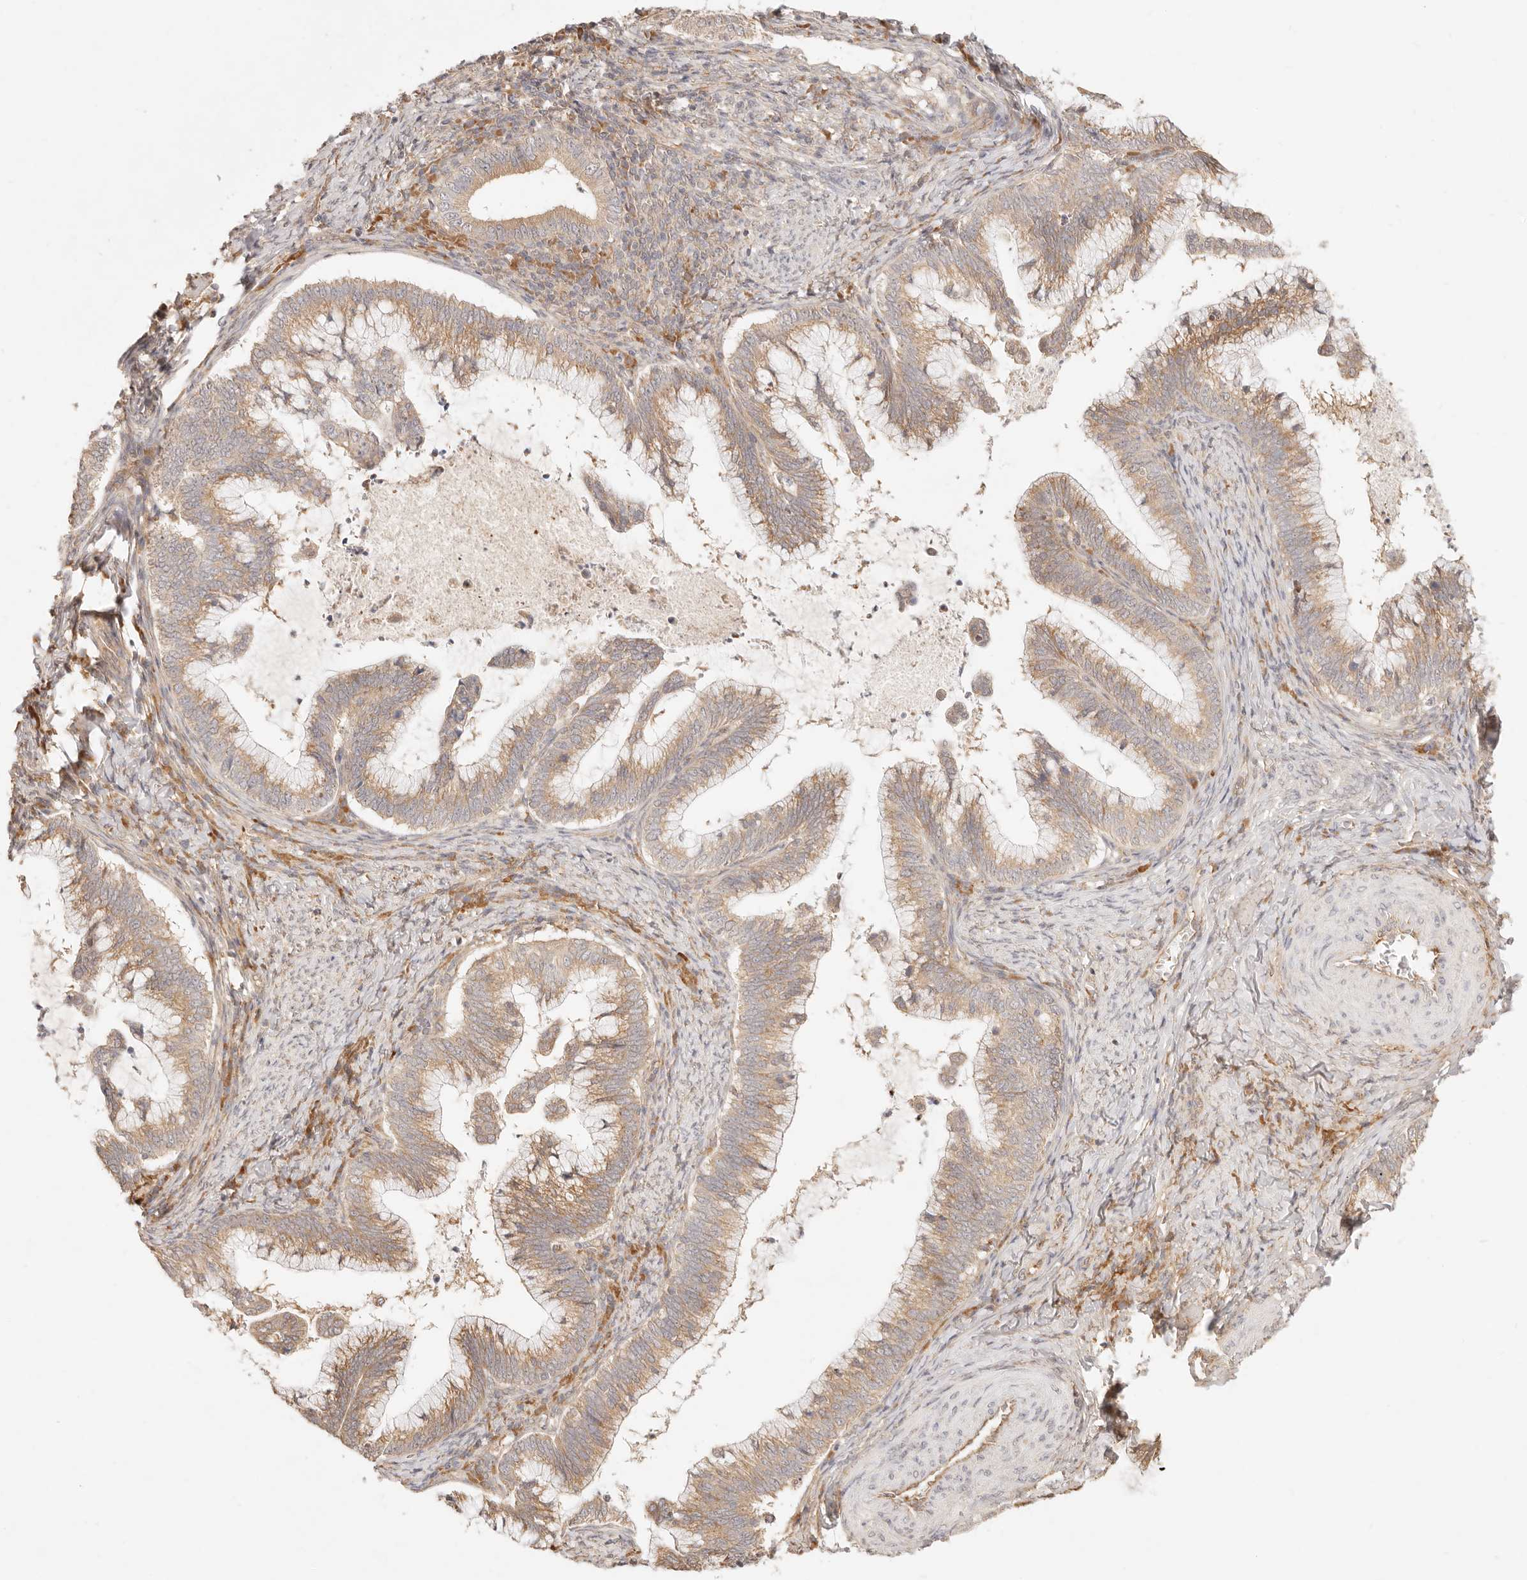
{"staining": {"intensity": "moderate", "quantity": ">75%", "location": "cytoplasmic/membranous"}, "tissue": "cervical cancer", "cell_type": "Tumor cells", "image_type": "cancer", "snomed": [{"axis": "morphology", "description": "Adenocarcinoma, NOS"}, {"axis": "topography", "description": "Cervix"}], "caption": "Human adenocarcinoma (cervical) stained for a protein (brown) reveals moderate cytoplasmic/membranous positive staining in approximately >75% of tumor cells.", "gene": "UBXN10", "patient": {"sex": "female", "age": 36}}